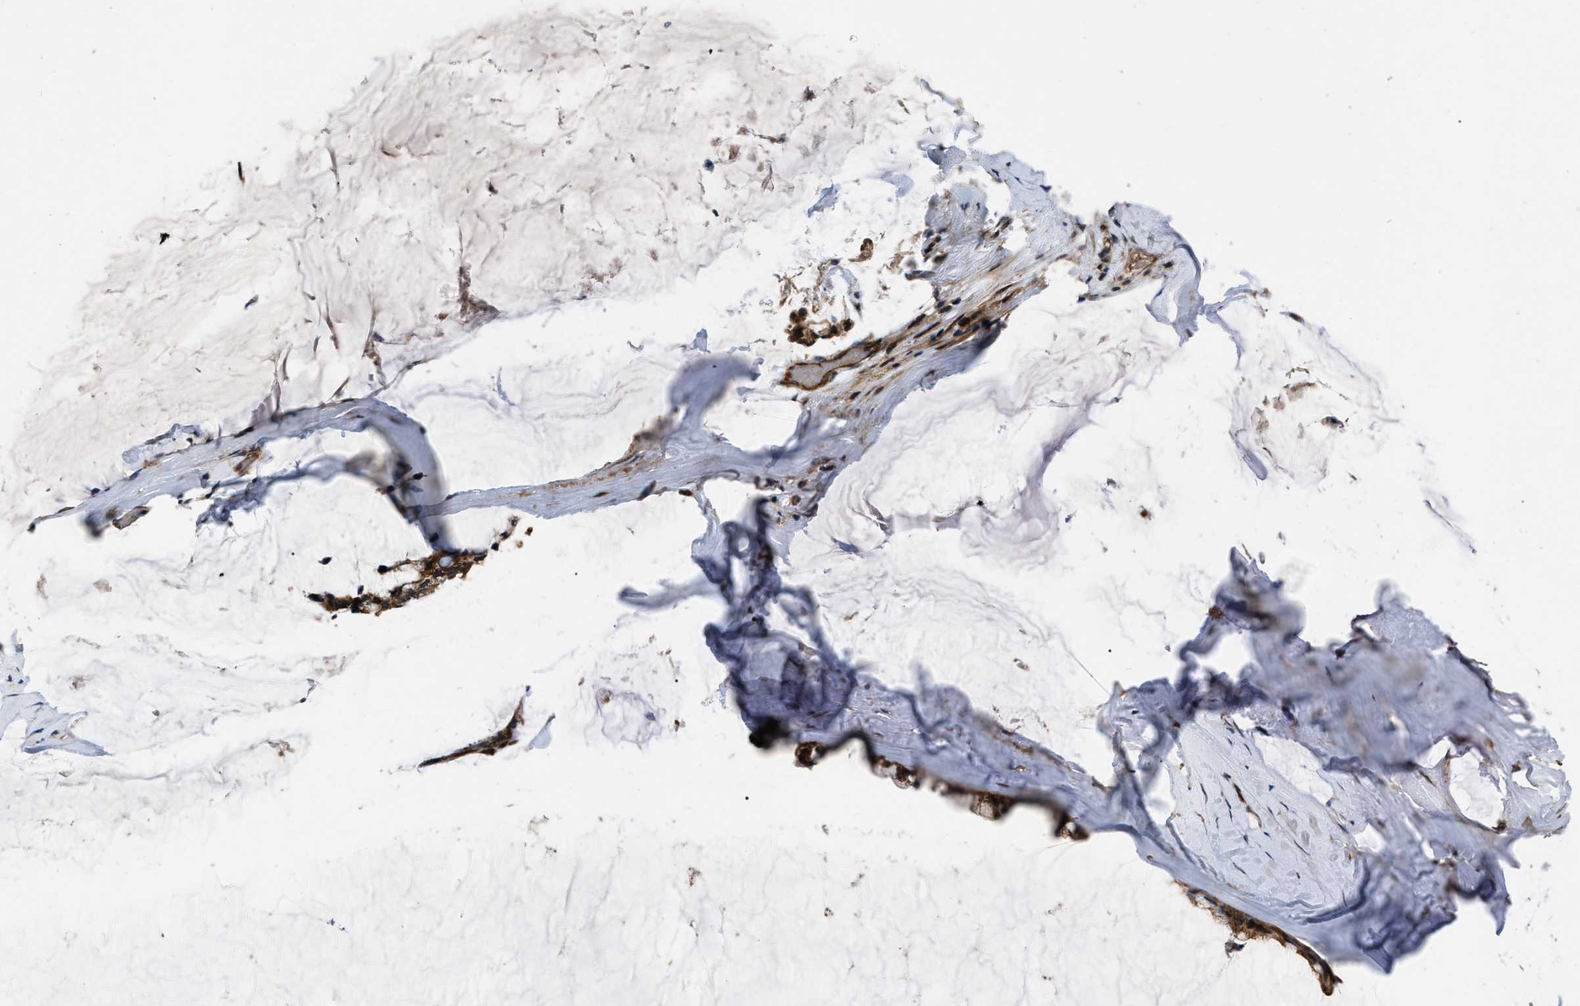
{"staining": {"intensity": "moderate", "quantity": "25%-75%", "location": "cytoplasmic/membranous"}, "tissue": "ovarian cancer", "cell_type": "Tumor cells", "image_type": "cancer", "snomed": [{"axis": "morphology", "description": "Cystadenocarcinoma, mucinous, NOS"}, {"axis": "topography", "description": "Ovary"}], "caption": "Tumor cells demonstrate moderate cytoplasmic/membranous staining in about 25%-75% of cells in ovarian cancer (mucinous cystadenocarcinoma).", "gene": "PPWD1", "patient": {"sex": "female", "age": 39}}